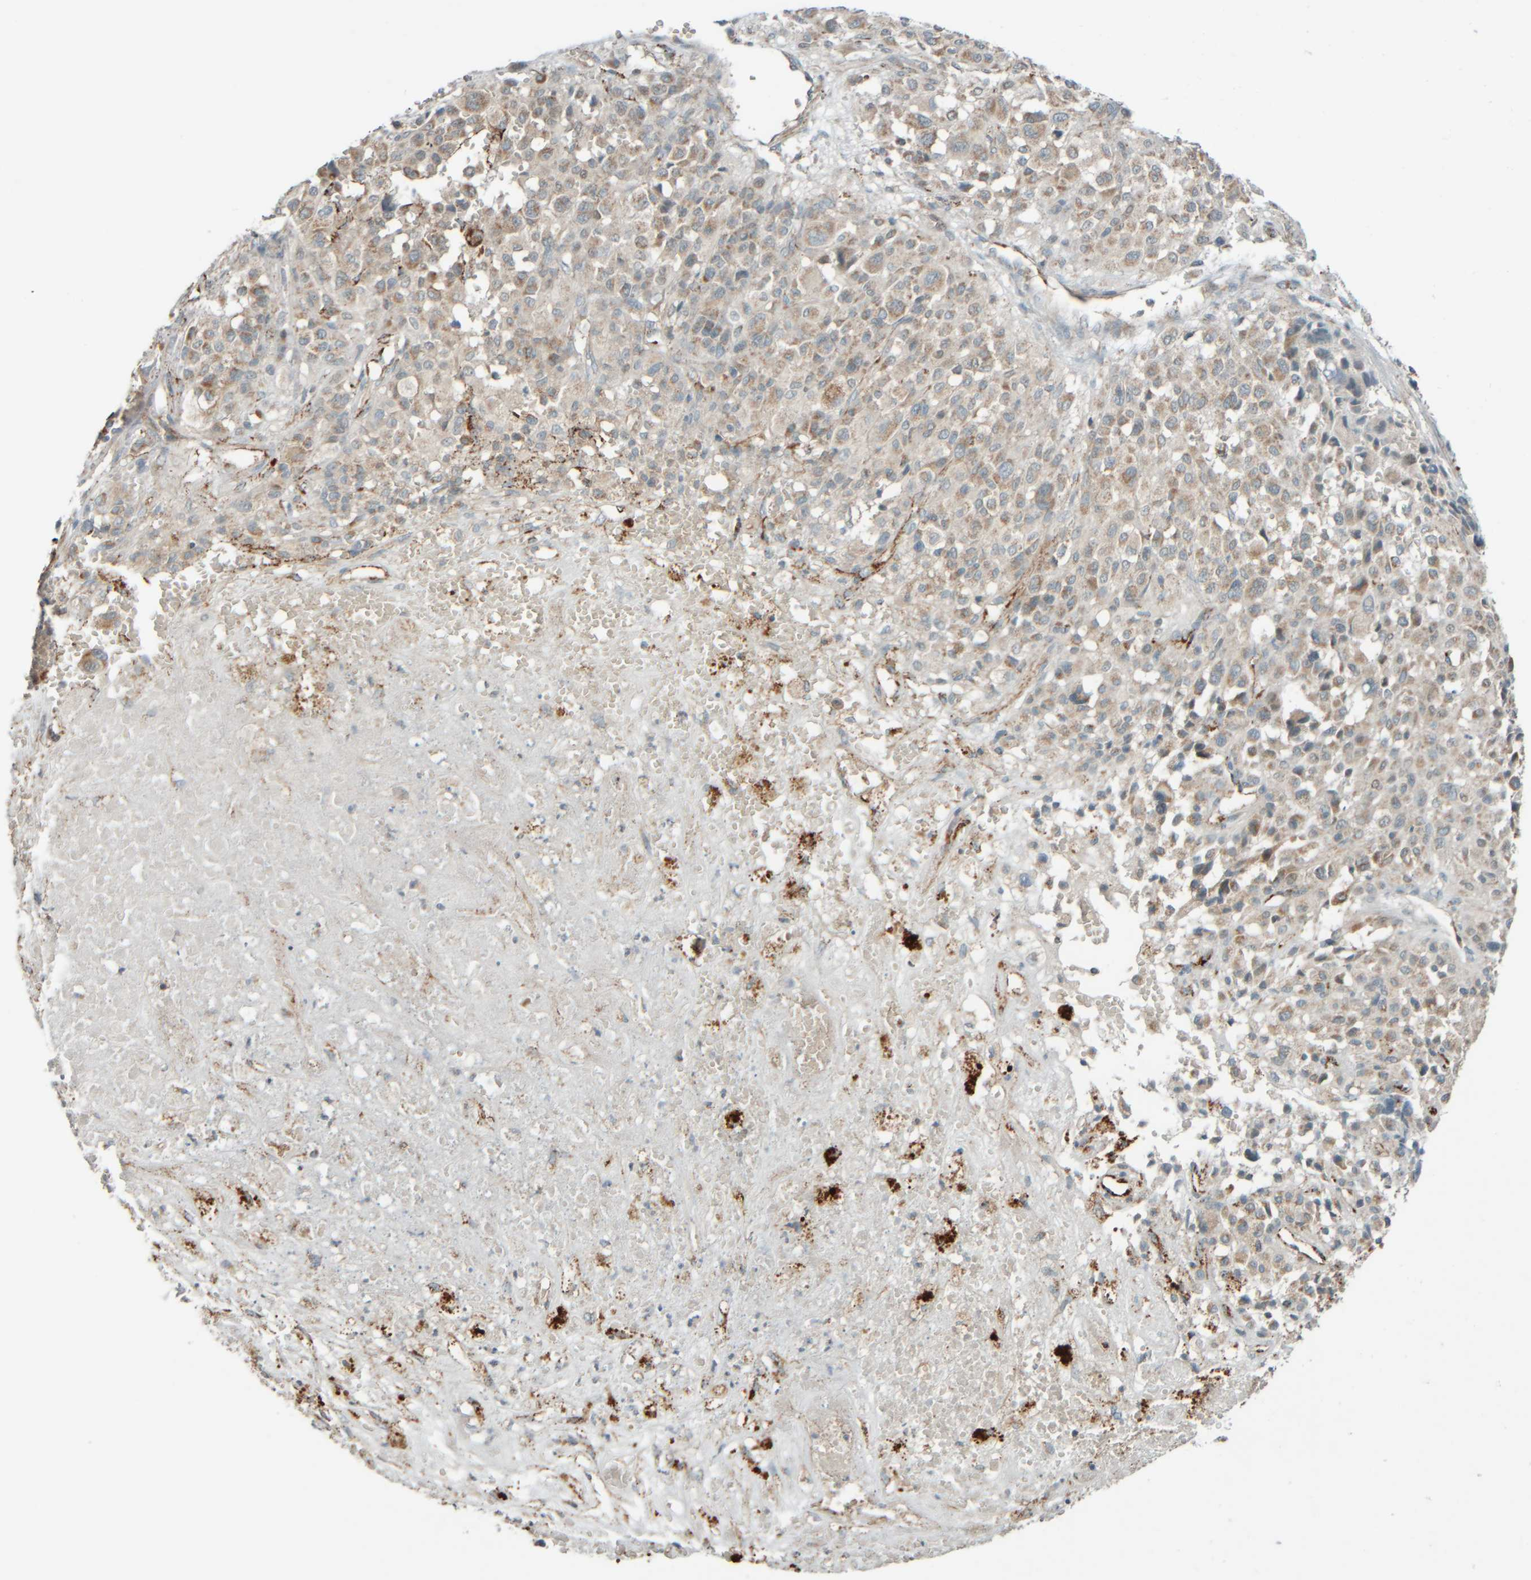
{"staining": {"intensity": "weak", "quantity": "25%-75%", "location": "cytoplasmic/membranous"}, "tissue": "melanoma", "cell_type": "Tumor cells", "image_type": "cancer", "snomed": [{"axis": "morphology", "description": "Malignant melanoma, Metastatic site"}, {"axis": "topography", "description": "Skin"}], "caption": "The histopathology image exhibits immunohistochemical staining of melanoma. There is weak cytoplasmic/membranous staining is present in approximately 25%-75% of tumor cells.", "gene": "SPAG5", "patient": {"sex": "female", "age": 74}}